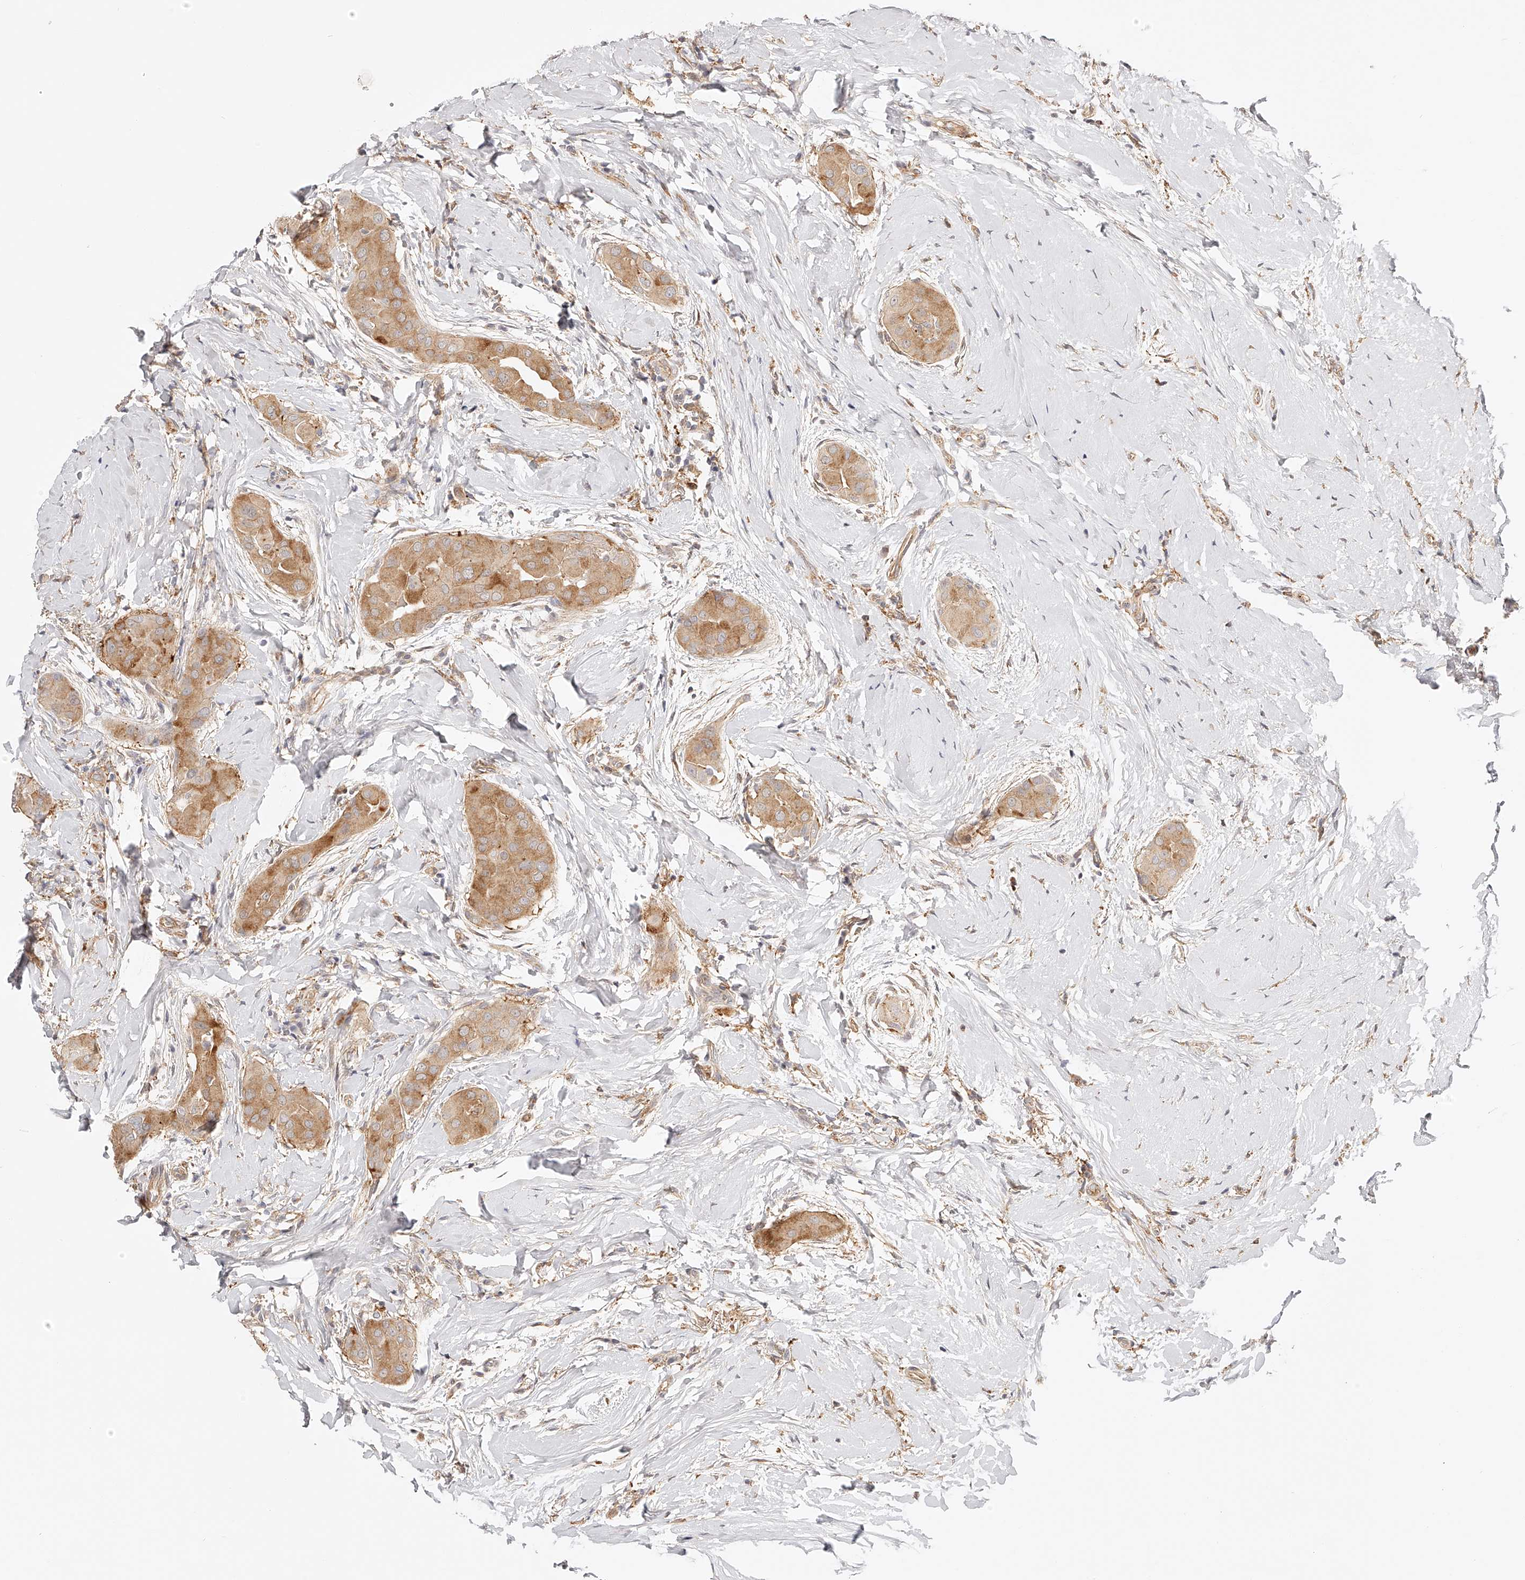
{"staining": {"intensity": "moderate", "quantity": ">75%", "location": "cytoplasmic/membranous"}, "tissue": "thyroid cancer", "cell_type": "Tumor cells", "image_type": "cancer", "snomed": [{"axis": "morphology", "description": "Papillary adenocarcinoma, NOS"}, {"axis": "topography", "description": "Thyroid gland"}], "caption": "Tumor cells exhibit moderate cytoplasmic/membranous staining in approximately >75% of cells in papillary adenocarcinoma (thyroid).", "gene": "SYNC", "patient": {"sex": "male", "age": 33}}